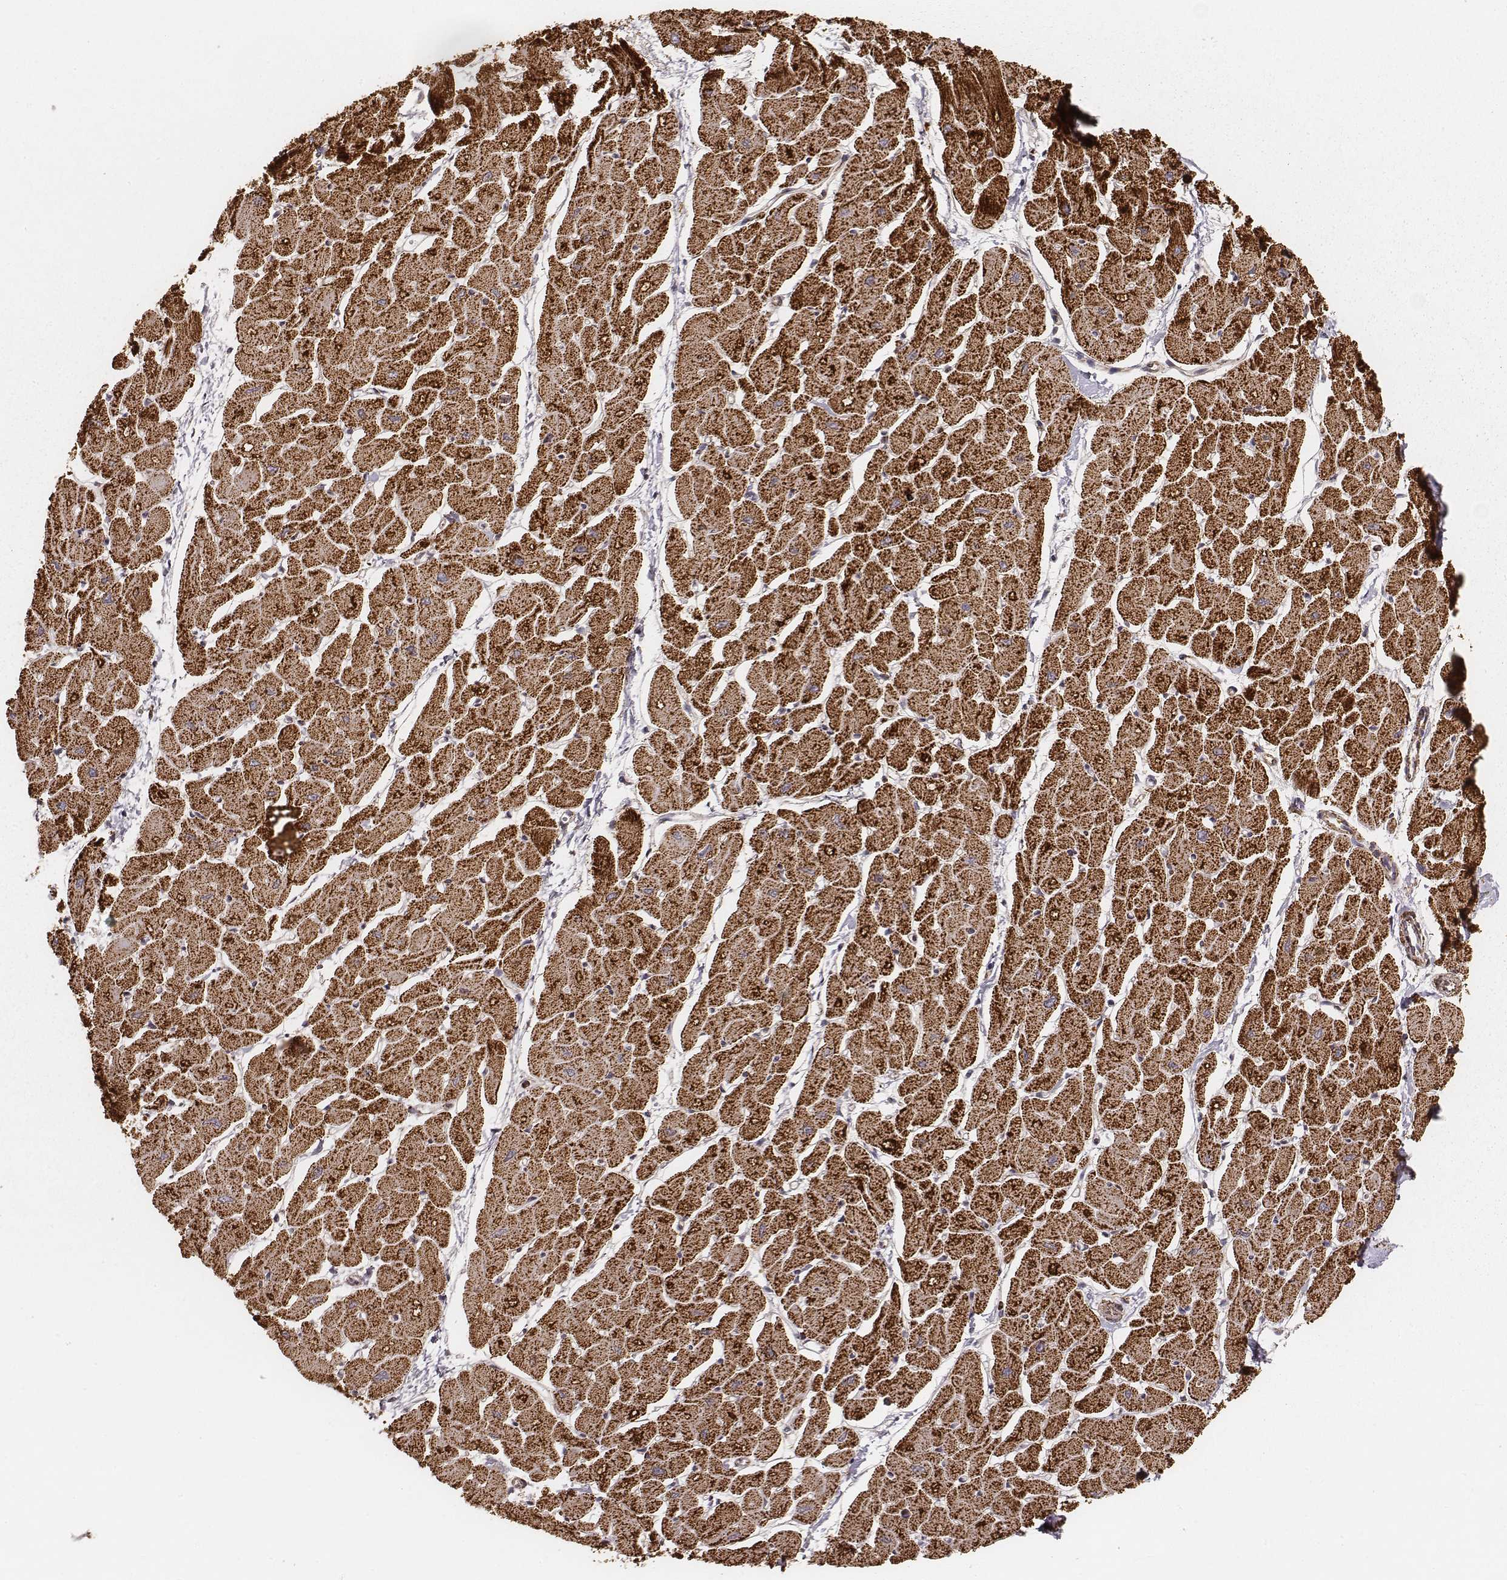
{"staining": {"intensity": "strong", "quantity": ">75%", "location": "cytoplasmic/membranous"}, "tissue": "heart muscle", "cell_type": "Cardiomyocytes", "image_type": "normal", "snomed": [{"axis": "morphology", "description": "Normal tissue, NOS"}, {"axis": "topography", "description": "Heart"}], "caption": "Immunohistochemical staining of normal heart muscle exhibits high levels of strong cytoplasmic/membranous staining in approximately >75% of cardiomyocytes.", "gene": "CS", "patient": {"sex": "male", "age": 57}}